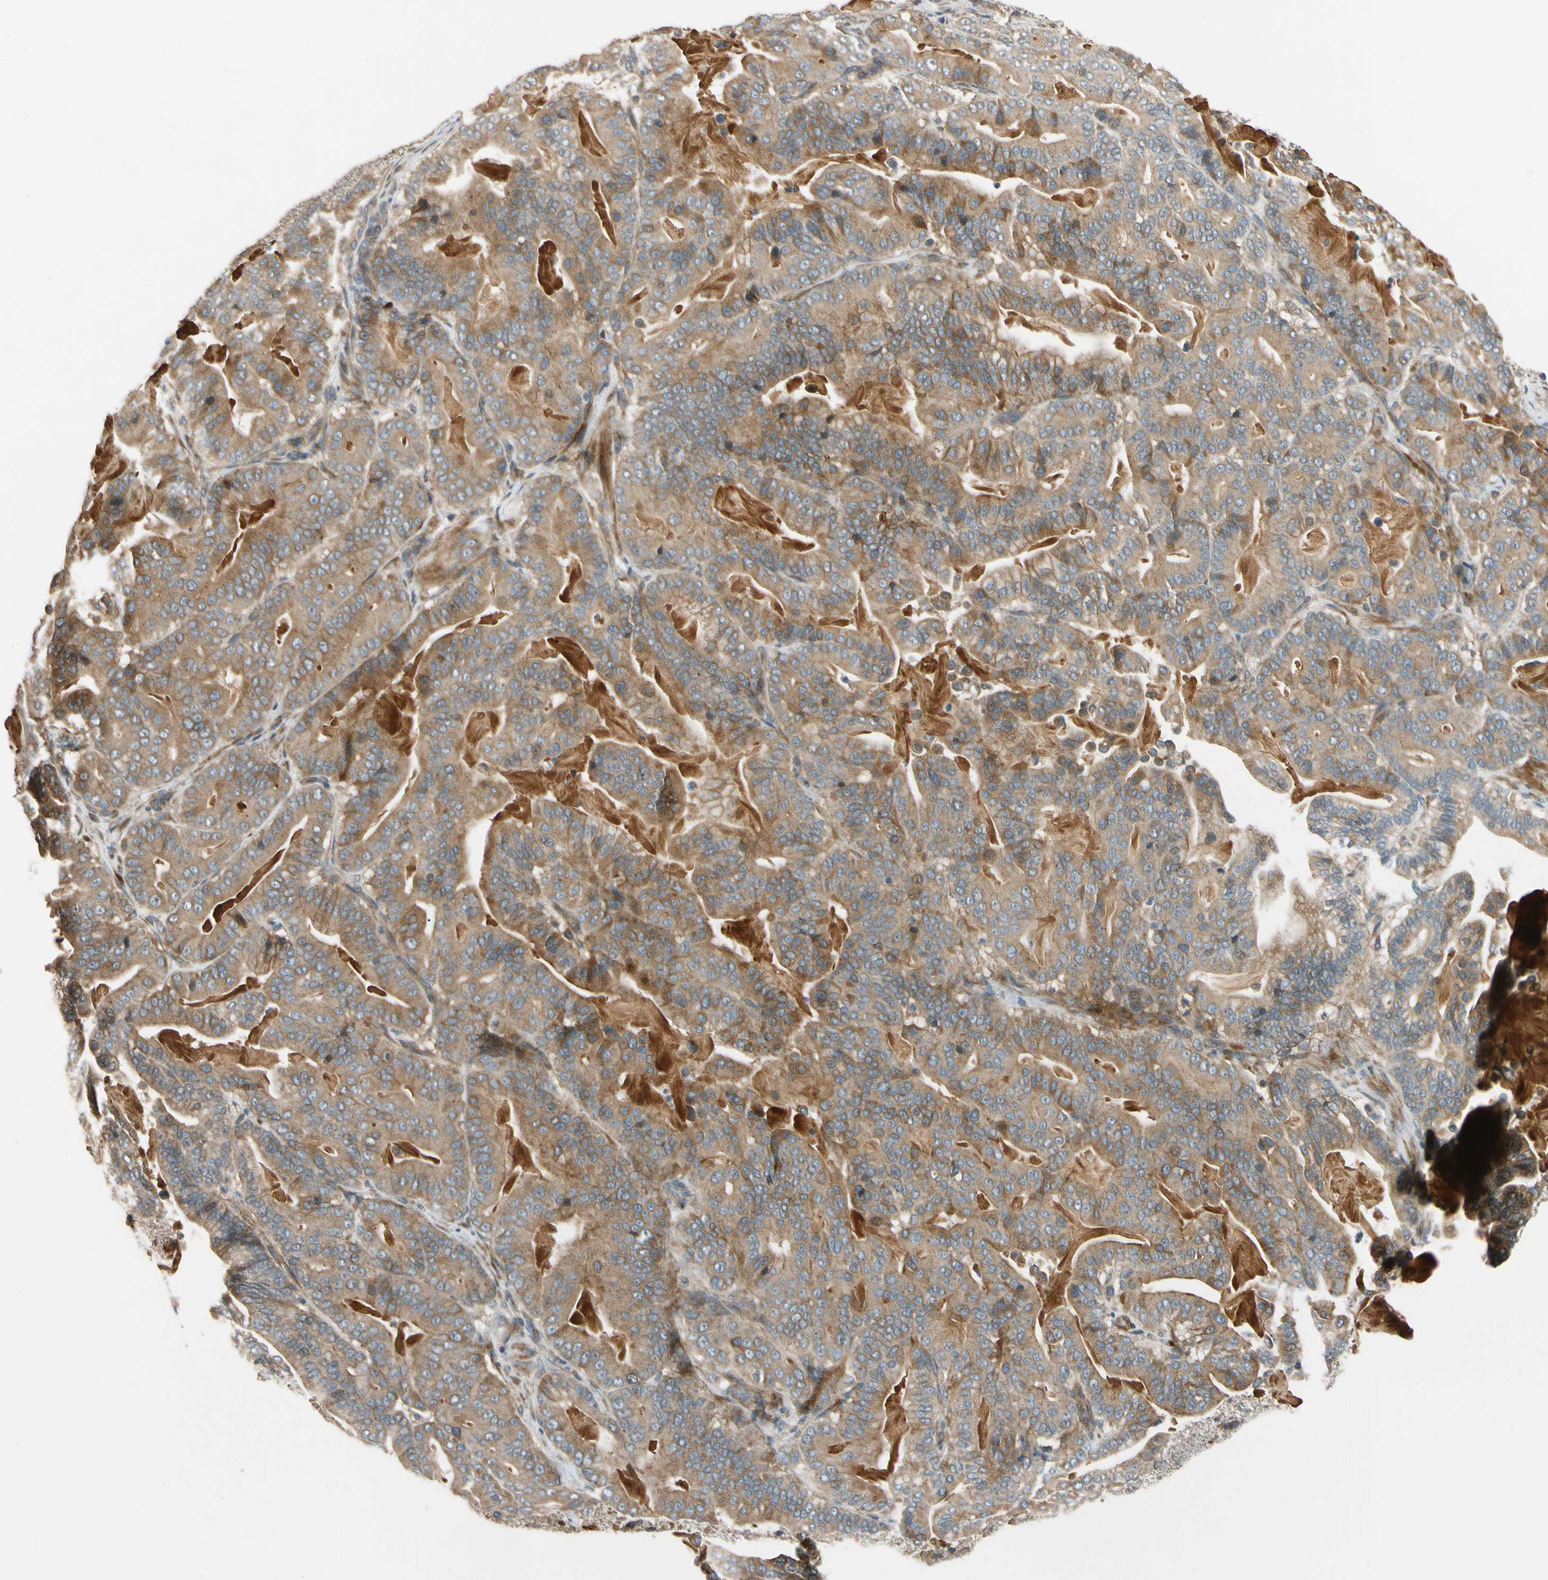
{"staining": {"intensity": "moderate", "quantity": ">75%", "location": "cytoplasmic/membranous"}, "tissue": "pancreatic cancer", "cell_type": "Tumor cells", "image_type": "cancer", "snomed": [{"axis": "morphology", "description": "Adenocarcinoma, NOS"}, {"axis": "topography", "description": "Pancreas"}], "caption": "High-magnification brightfield microscopy of pancreatic cancer stained with DAB (brown) and counterstained with hematoxylin (blue). tumor cells exhibit moderate cytoplasmic/membranous positivity is seen in about>75% of cells.", "gene": "MST1R", "patient": {"sex": "male", "age": 63}}